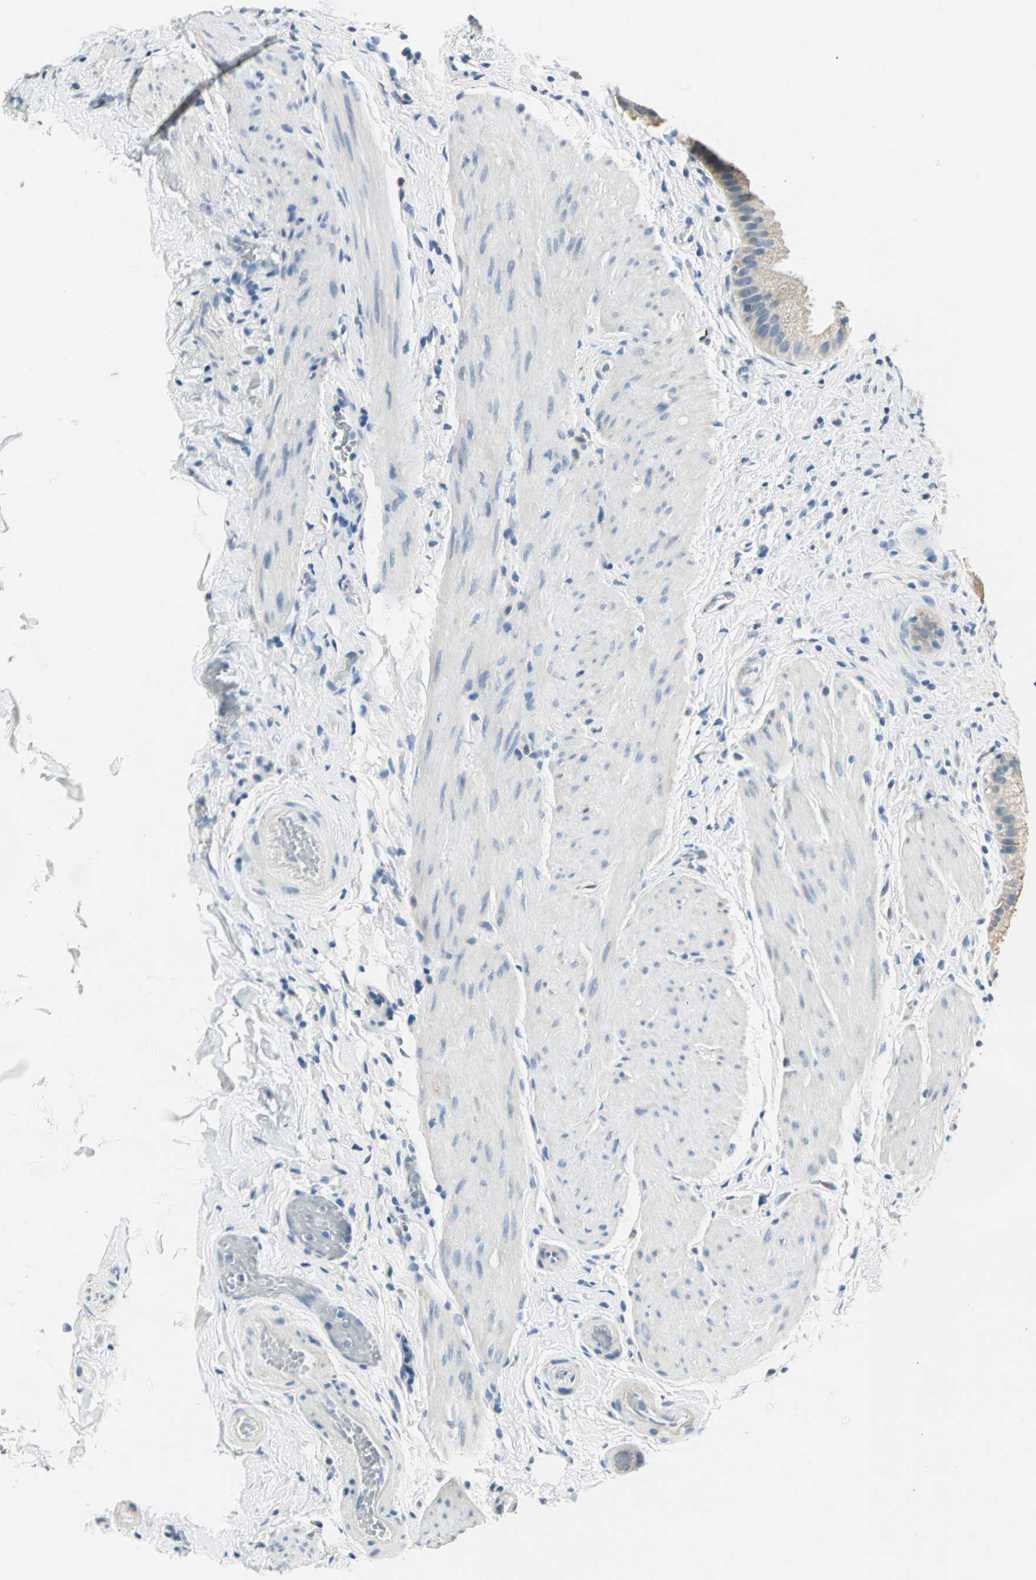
{"staining": {"intensity": "moderate", "quantity": ">75%", "location": "cytoplasmic/membranous"}, "tissue": "gallbladder", "cell_type": "Glandular cells", "image_type": "normal", "snomed": [{"axis": "morphology", "description": "Normal tissue, NOS"}, {"axis": "topography", "description": "Gallbladder"}], "caption": "Immunohistochemistry (DAB) staining of unremarkable human gallbladder displays moderate cytoplasmic/membranous protein expression in approximately >75% of glandular cells.", "gene": "B3GNT2", "patient": {"sex": "female", "age": 63}}